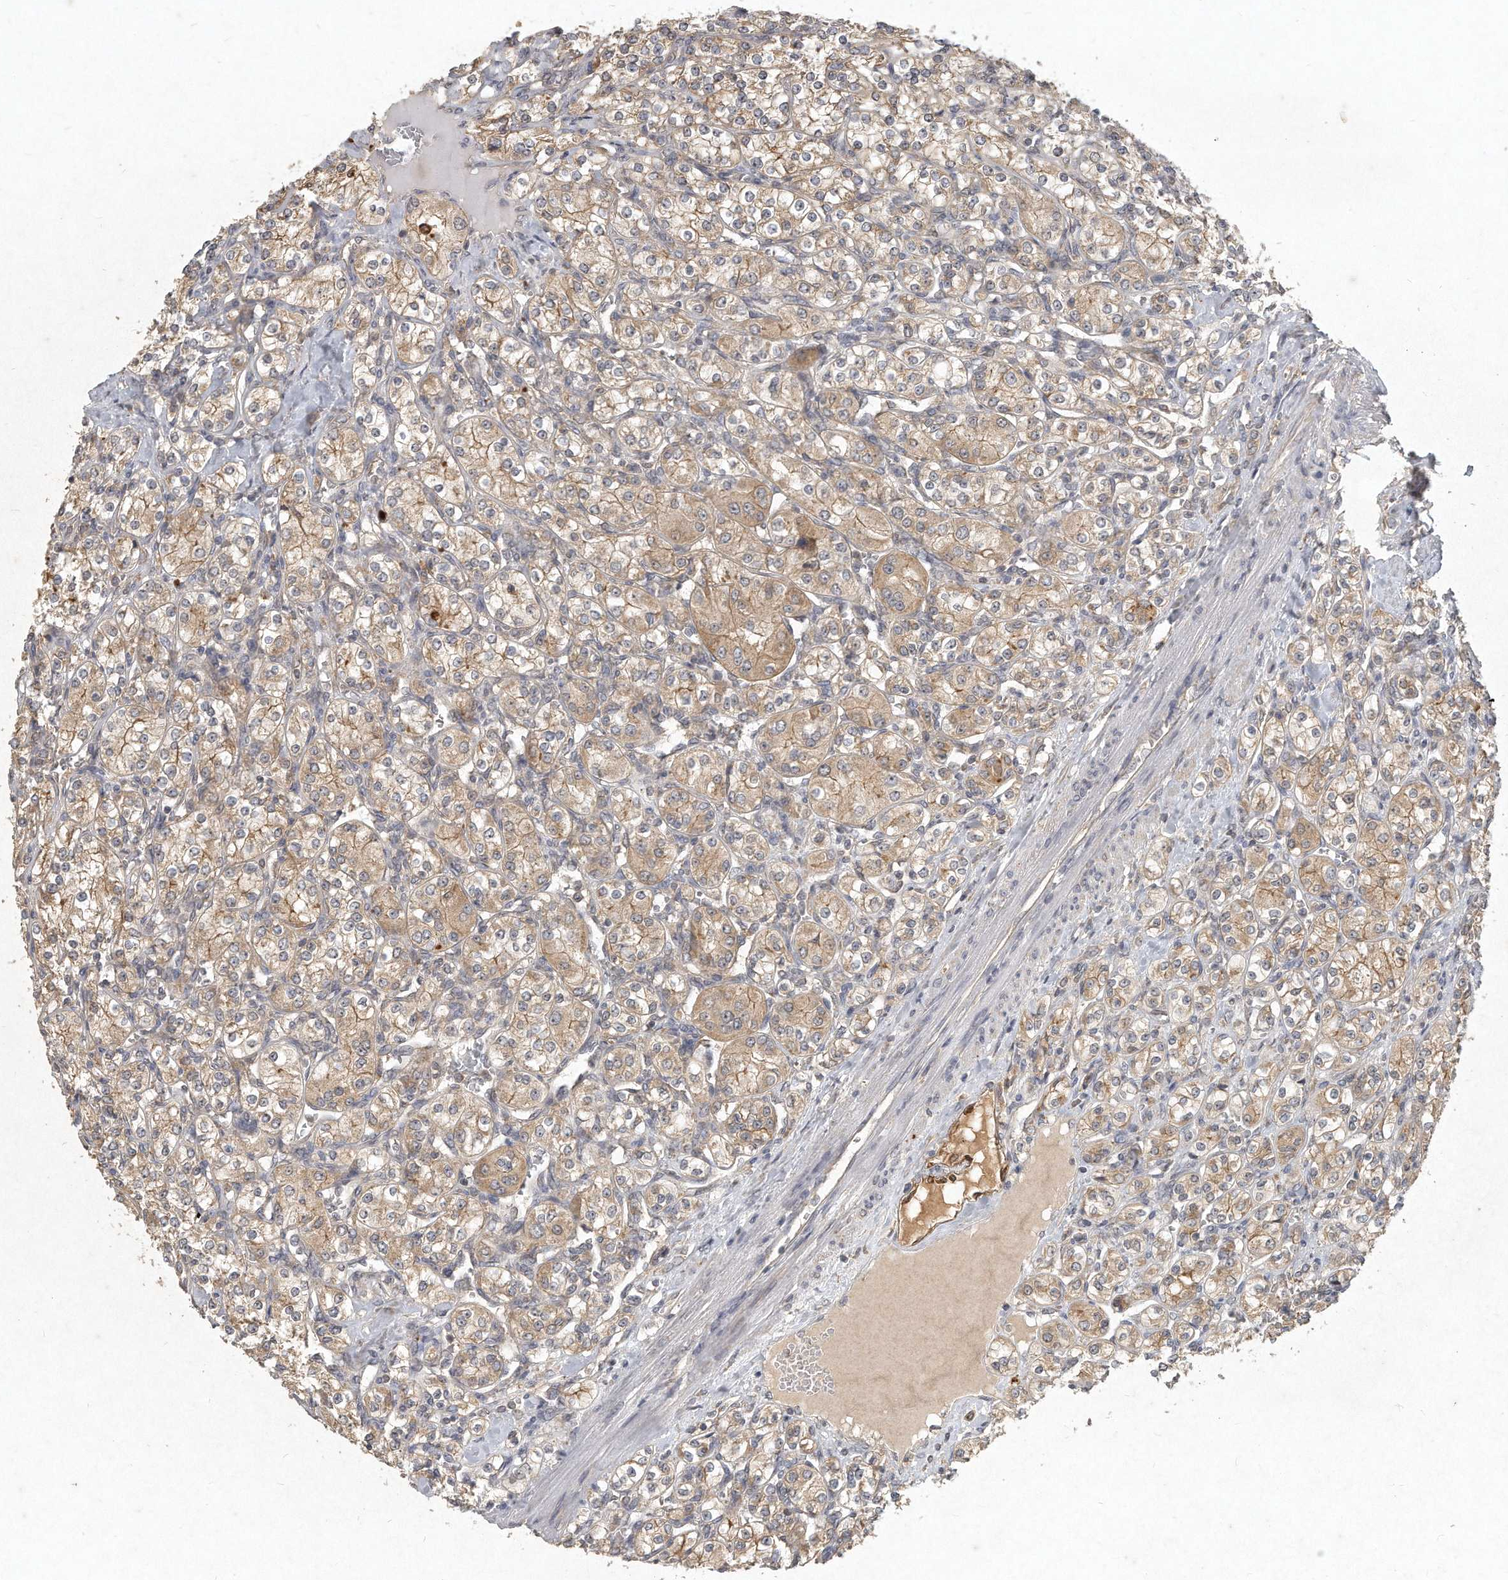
{"staining": {"intensity": "moderate", "quantity": ">75%", "location": "cytoplasmic/membranous"}, "tissue": "renal cancer", "cell_type": "Tumor cells", "image_type": "cancer", "snomed": [{"axis": "morphology", "description": "Adenocarcinoma, NOS"}, {"axis": "topography", "description": "Kidney"}], "caption": "Tumor cells display medium levels of moderate cytoplasmic/membranous expression in about >75% of cells in human renal adenocarcinoma.", "gene": "LGALS8", "patient": {"sex": "male", "age": 77}}